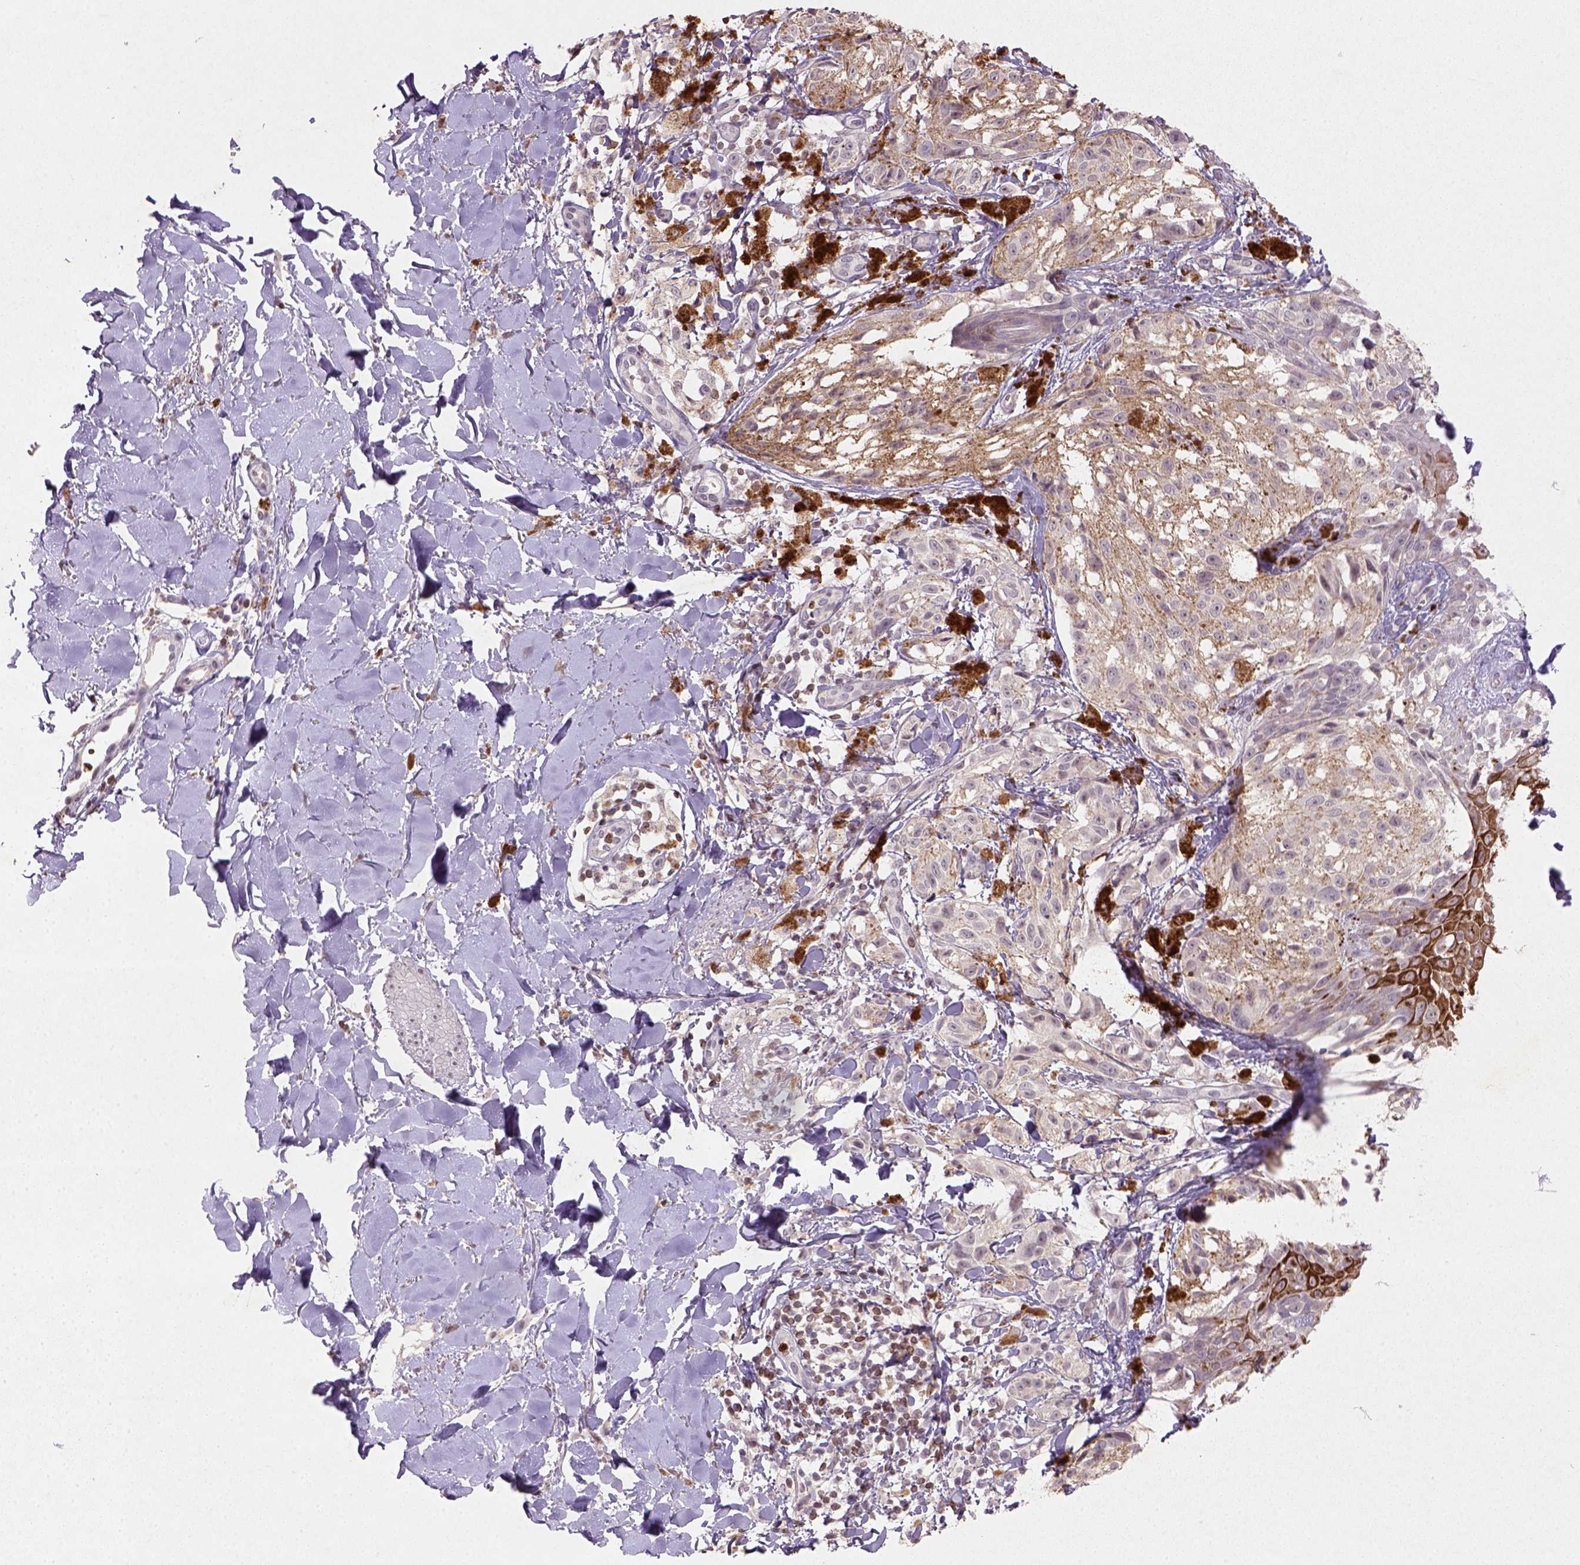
{"staining": {"intensity": "negative", "quantity": "none", "location": "none"}, "tissue": "melanoma", "cell_type": "Tumor cells", "image_type": "cancer", "snomed": [{"axis": "morphology", "description": "Malignant melanoma, NOS"}, {"axis": "topography", "description": "Skin"}], "caption": "A high-resolution micrograph shows immunohistochemistry staining of malignant melanoma, which displays no significant positivity in tumor cells. (Immunohistochemistry, brightfield microscopy, high magnification).", "gene": "NUDT3", "patient": {"sex": "male", "age": 36}}